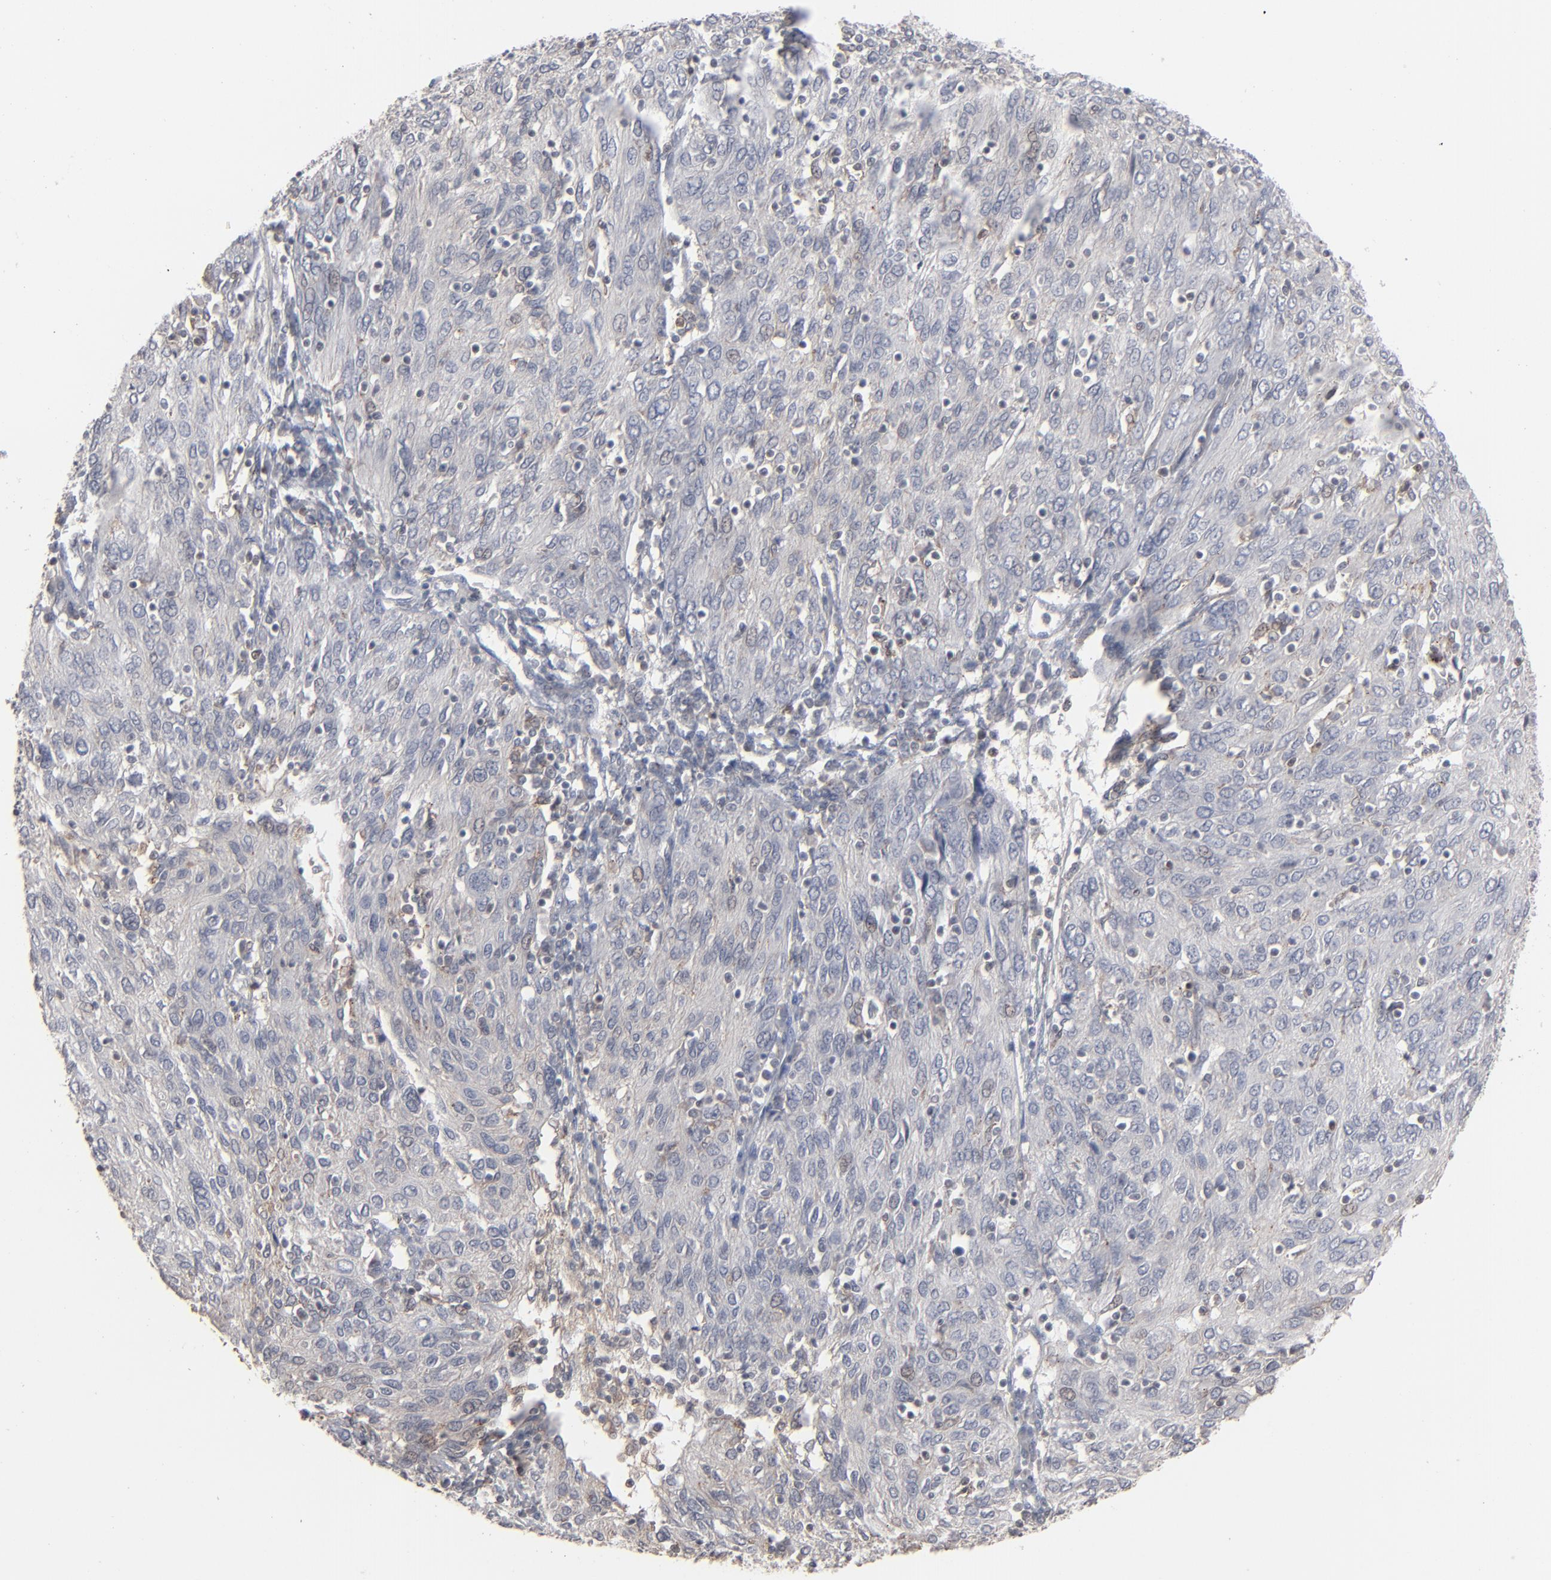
{"staining": {"intensity": "negative", "quantity": "none", "location": "none"}, "tissue": "ovarian cancer", "cell_type": "Tumor cells", "image_type": "cancer", "snomed": [{"axis": "morphology", "description": "Carcinoma, endometroid"}, {"axis": "topography", "description": "Ovary"}], "caption": "Micrograph shows no significant protein staining in tumor cells of ovarian endometroid carcinoma. (Stains: DAB (3,3'-diaminobenzidine) IHC with hematoxylin counter stain, Microscopy: brightfield microscopy at high magnification).", "gene": "STAT4", "patient": {"sex": "female", "age": 50}}